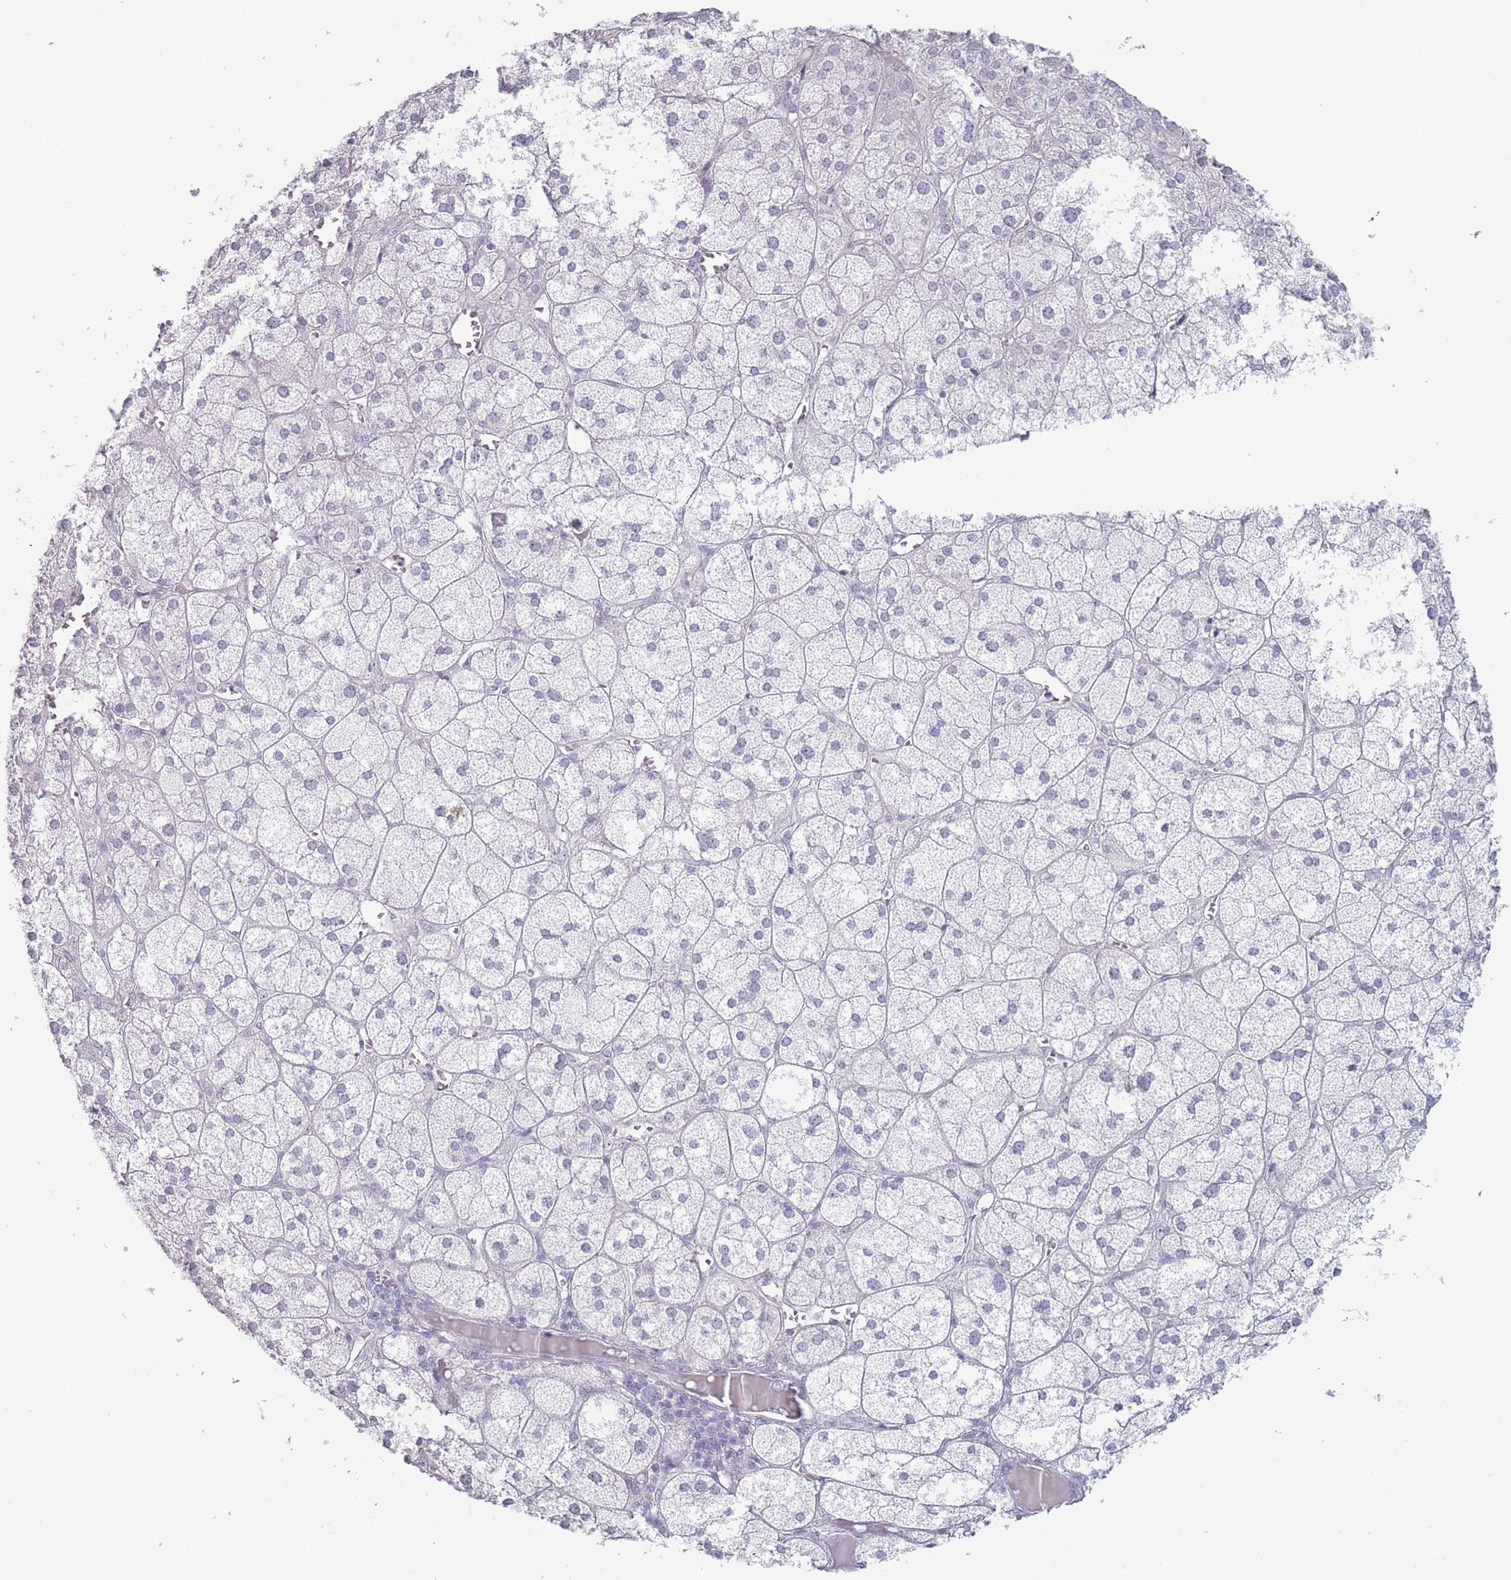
{"staining": {"intensity": "negative", "quantity": "none", "location": "none"}, "tissue": "adrenal gland", "cell_type": "Glandular cells", "image_type": "normal", "snomed": [{"axis": "morphology", "description": "Normal tissue, NOS"}, {"axis": "topography", "description": "Adrenal gland"}], "caption": "This image is of normal adrenal gland stained with immunohistochemistry to label a protein in brown with the nuclei are counter-stained blue. There is no expression in glandular cells. (Stains: DAB (3,3'-diaminobenzidine) immunohistochemistry with hematoxylin counter stain, Microscopy: brightfield microscopy at high magnification).", "gene": "ROS1", "patient": {"sex": "female", "age": 61}}